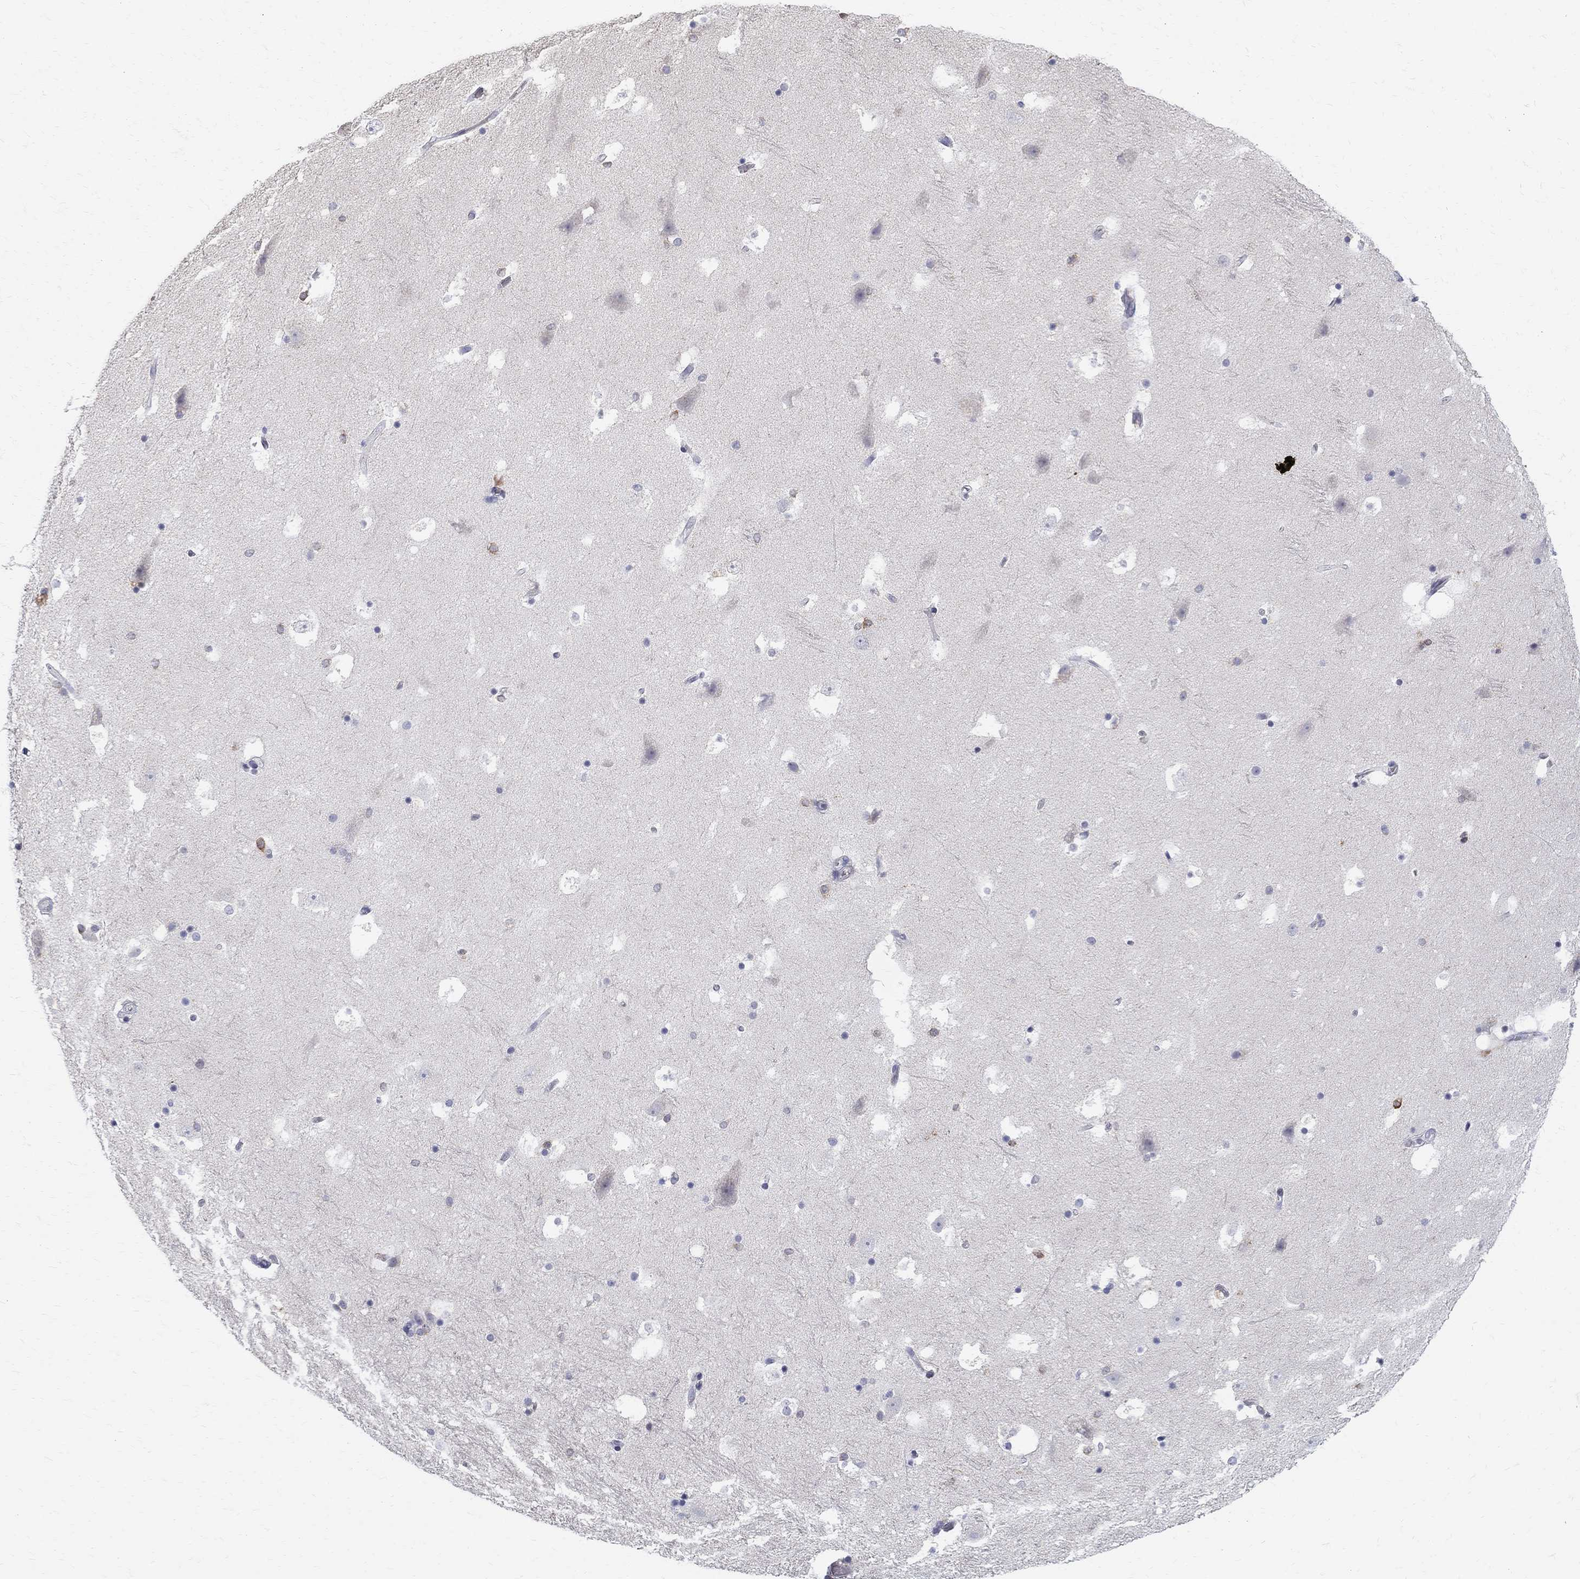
{"staining": {"intensity": "moderate", "quantity": "<25%", "location": "cytoplasmic/membranous"}, "tissue": "hippocampus", "cell_type": "Glial cells", "image_type": "normal", "snomed": [{"axis": "morphology", "description": "Normal tissue, NOS"}, {"axis": "topography", "description": "Hippocampus"}], "caption": "A brown stain labels moderate cytoplasmic/membranous positivity of a protein in glial cells of benign human hippocampus. (DAB (3,3'-diaminobenzidine) = brown stain, brightfield microscopy at high magnification).", "gene": "AGER", "patient": {"sex": "male", "age": 51}}